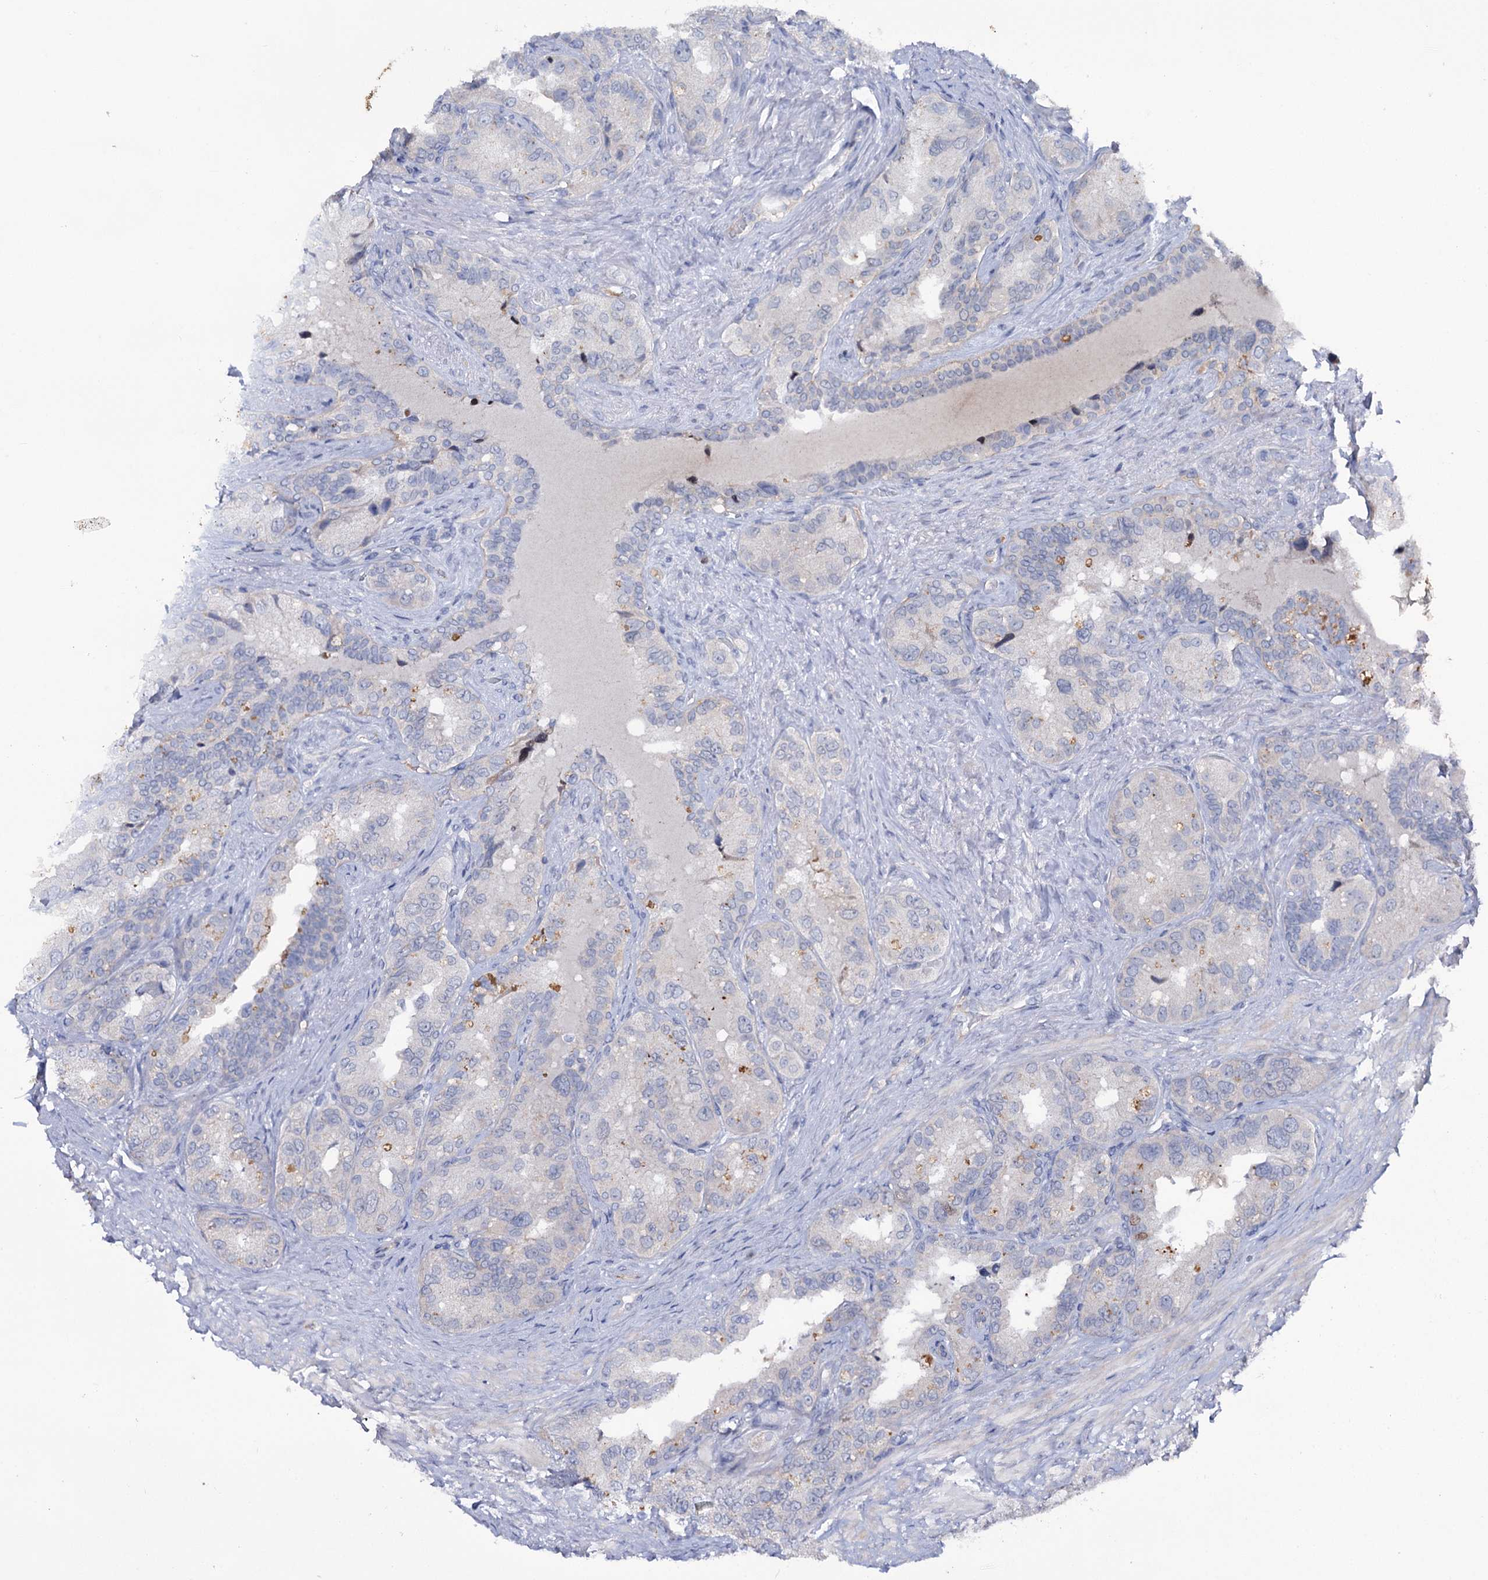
{"staining": {"intensity": "negative", "quantity": "none", "location": "none"}, "tissue": "seminal vesicle", "cell_type": "Glandular cells", "image_type": "normal", "snomed": [{"axis": "morphology", "description": "Normal tissue, NOS"}, {"axis": "topography", "description": "Seminal veicle"}, {"axis": "topography", "description": "Peripheral nerve tissue"}], "caption": "This is an IHC histopathology image of benign human seminal vesicle. There is no positivity in glandular cells.", "gene": "FAM111B", "patient": {"sex": "male", "age": 67}}